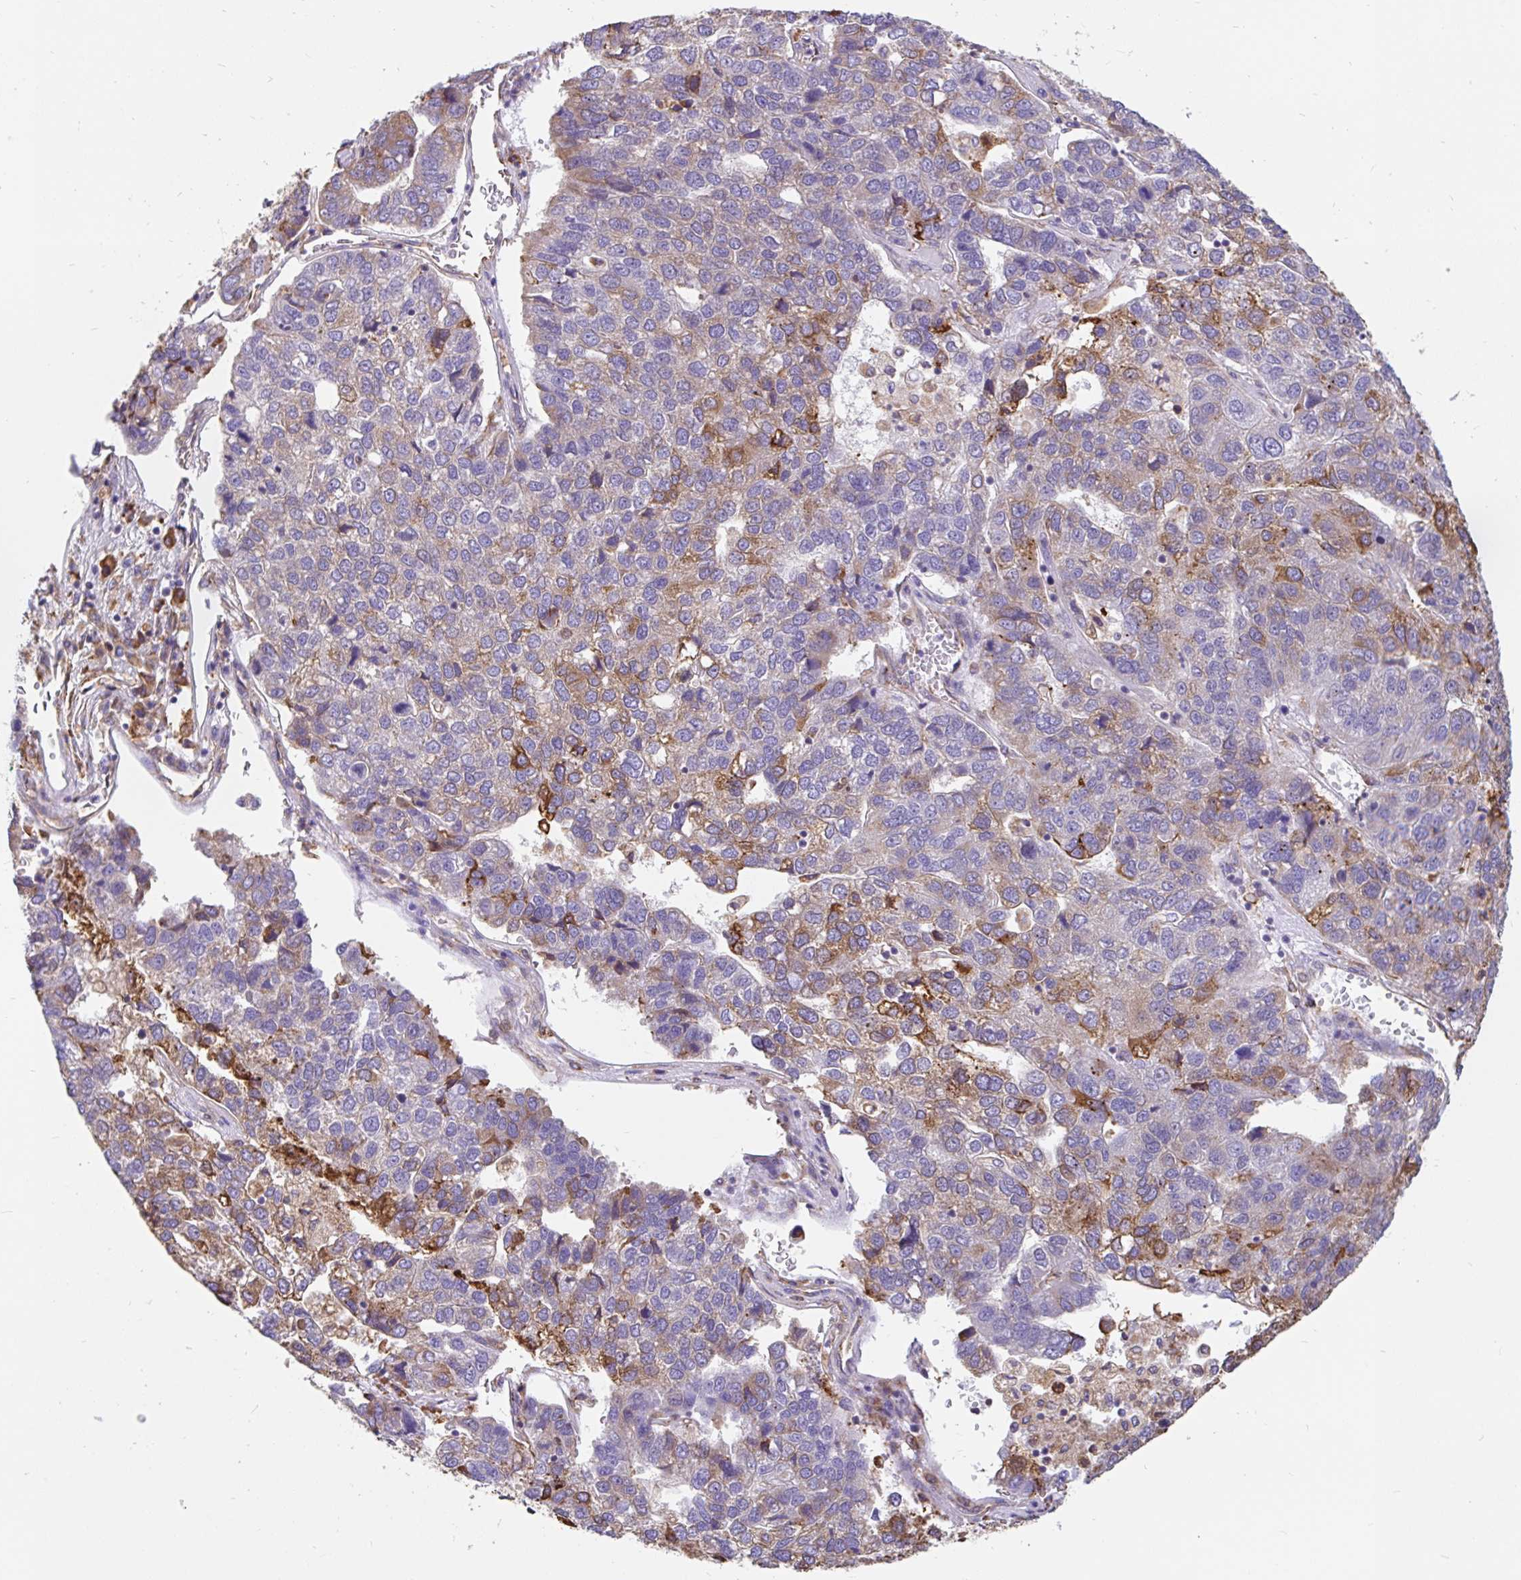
{"staining": {"intensity": "strong", "quantity": "<25%", "location": "cytoplasmic/membranous"}, "tissue": "pancreatic cancer", "cell_type": "Tumor cells", "image_type": "cancer", "snomed": [{"axis": "morphology", "description": "Adenocarcinoma, NOS"}, {"axis": "topography", "description": "Pancreas"}], "caption": "A brown stain shows strong cytoplasmic/membranous positivity of a protein in human pancreatic cancer tumor cells.", "gene": "EML5", "patient": {"sex": "female", "age": 61}}